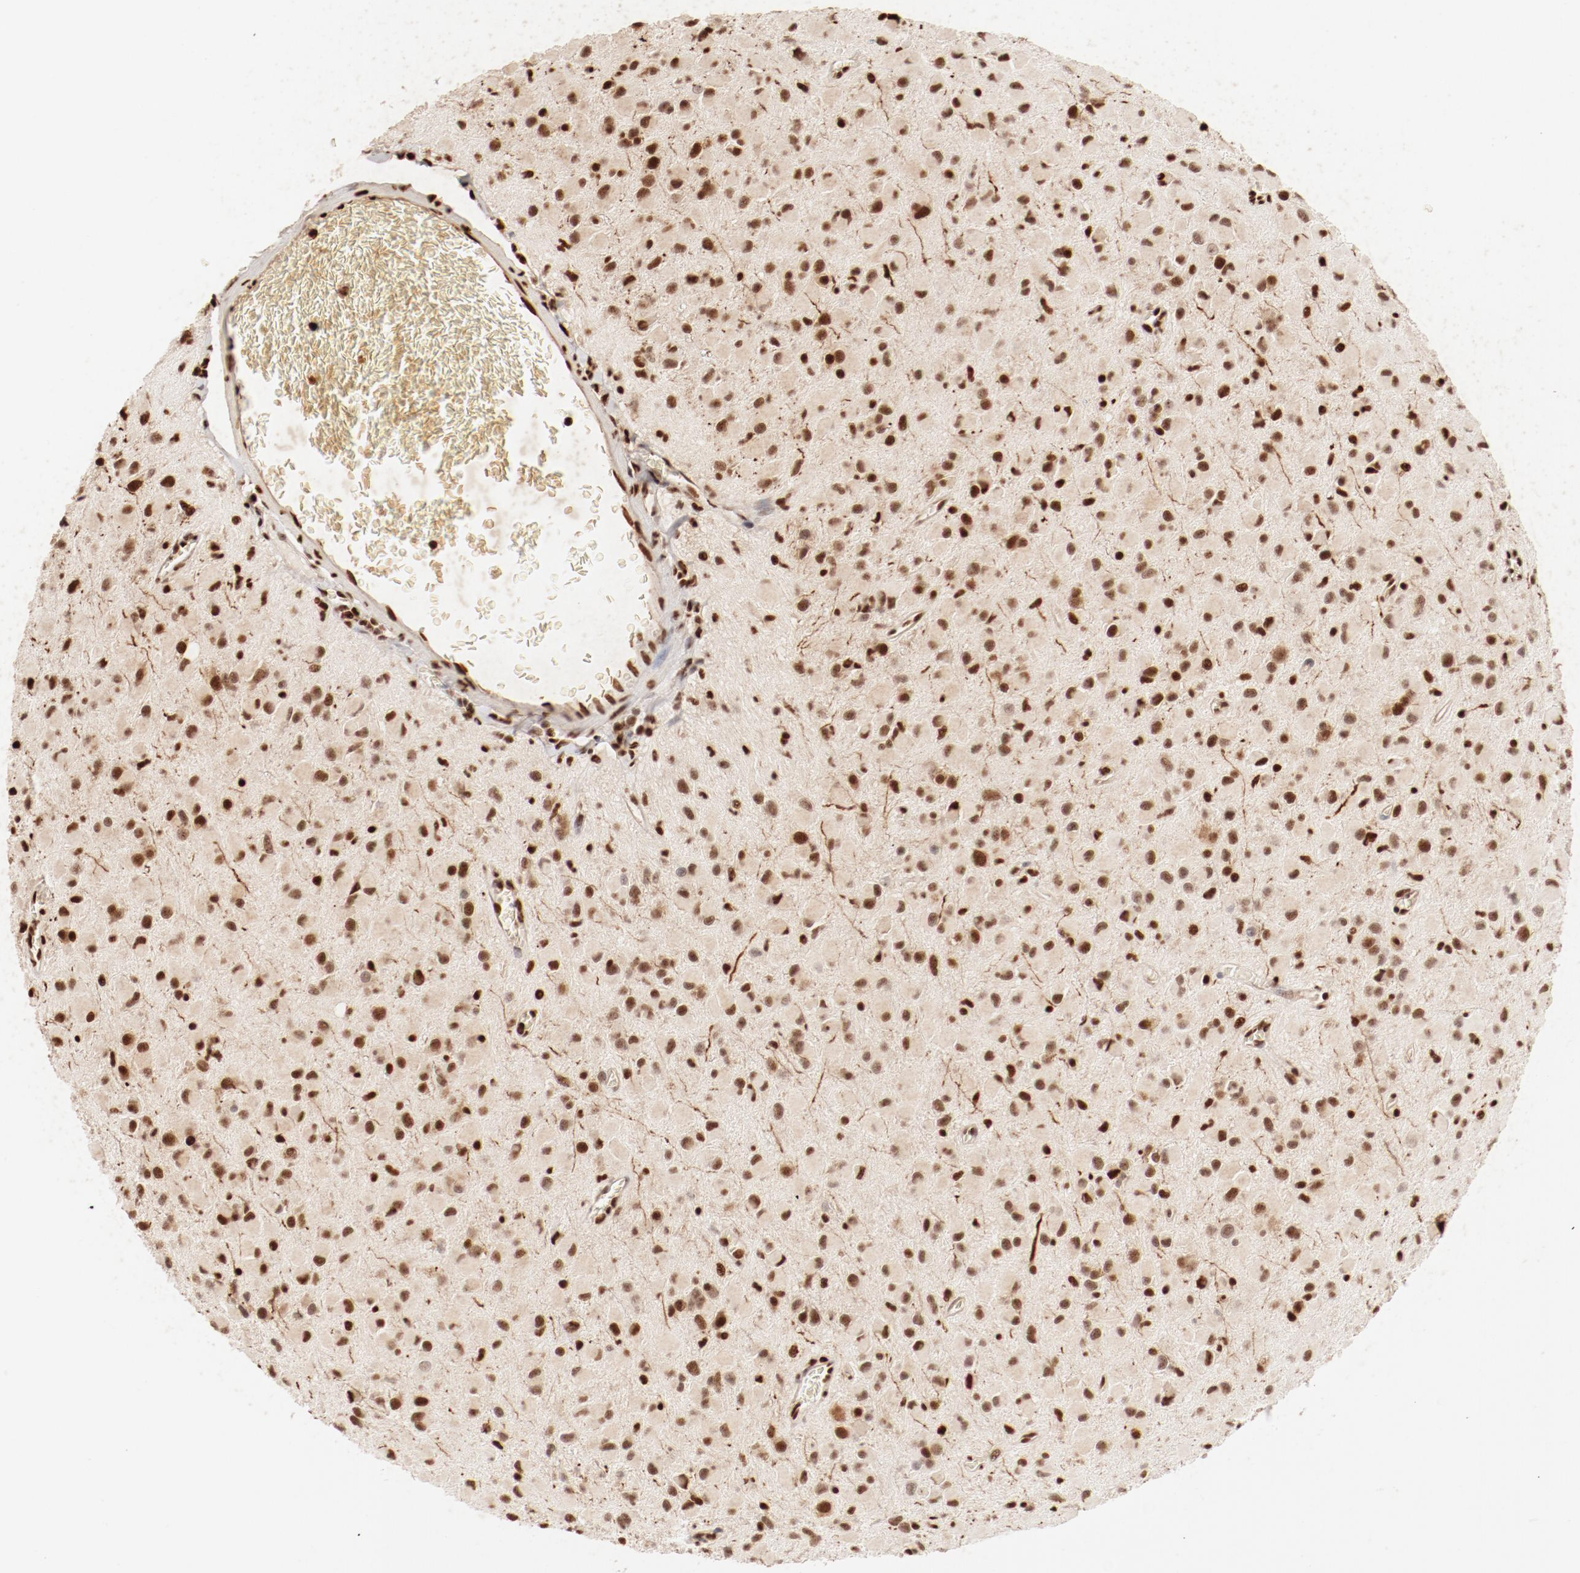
{"staining": {"intensity": "strong", "quantity": ">75%", "location": "nuclear"}, "tissue": "glioma", "cell_type": "Tumor cells", "image_type": "cancer", "snomed": [{"axis": "morphology", "description": "Glioma, malignant, Low grade"}, {"axis": "topography", "description": "Brain"}], "caption": "This histopathology image reveals glioma stained with immunohistochemistry (IHC) to label a protein in brown. The nuclear of tumor cells show strong positivity for the protein. Nuclei are counter-stained blue.", "gene": "FAM50A", "patient": {"sex": "male", "age": 42}}